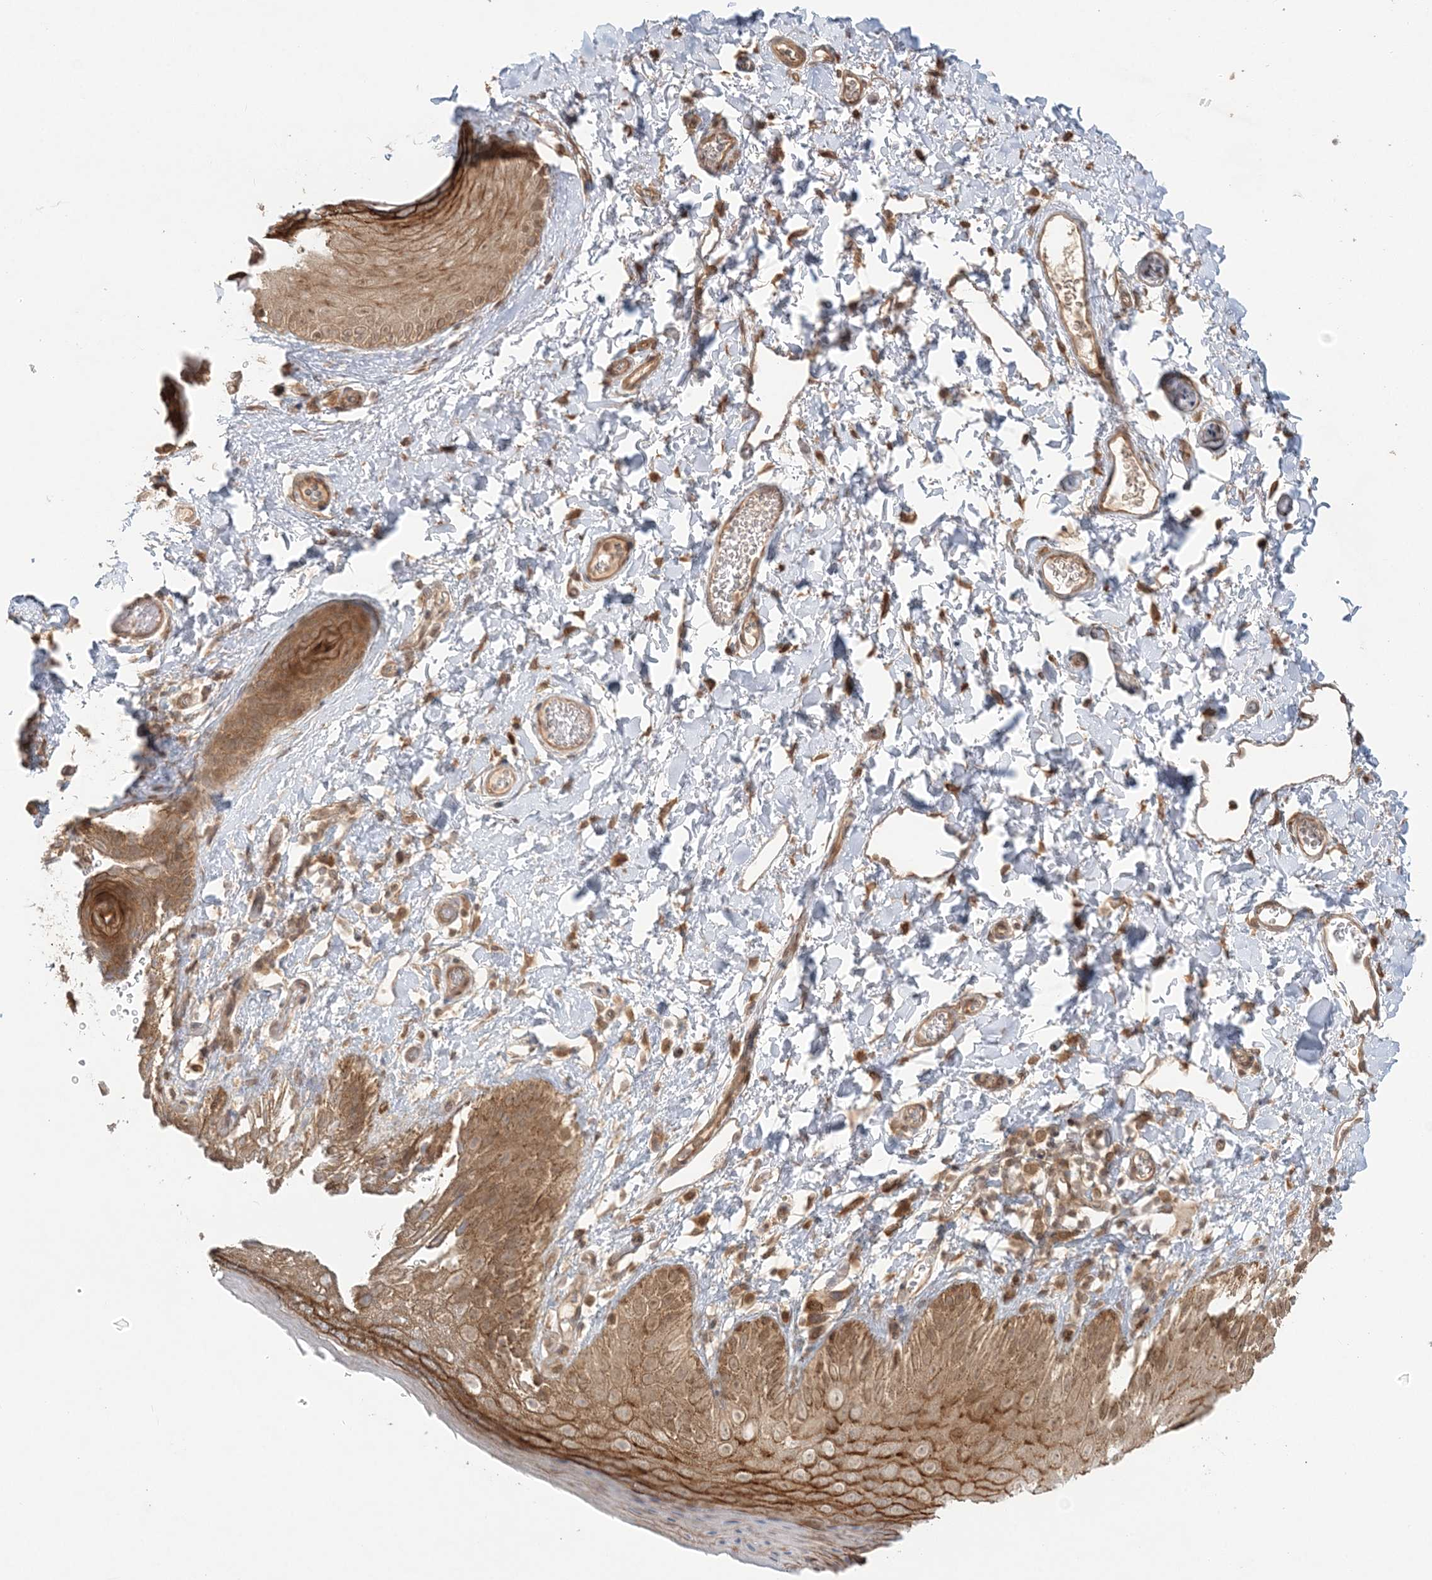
{"staining": {"intensity": "moderate", "quantity": ">75%", "location": "cytoplasmic/membranous,nuclear"}, "tissue": "skin", "cell_type": "Epidermal cells", "image_type": "normal", "snomed": [{"axis": "morphology", "description": "Normal tissue, NOS"}, {"axis": "topography", "description": "Anal"}], "caption": "Immunohistochemical staining of benign skin reveals moderate cytoplasmic/membranous,nuclear protein positivity in approximately >75% of epidermal cells.", "gene": "KIAA0232", "patient": {"sex": "male", "age": 44}}